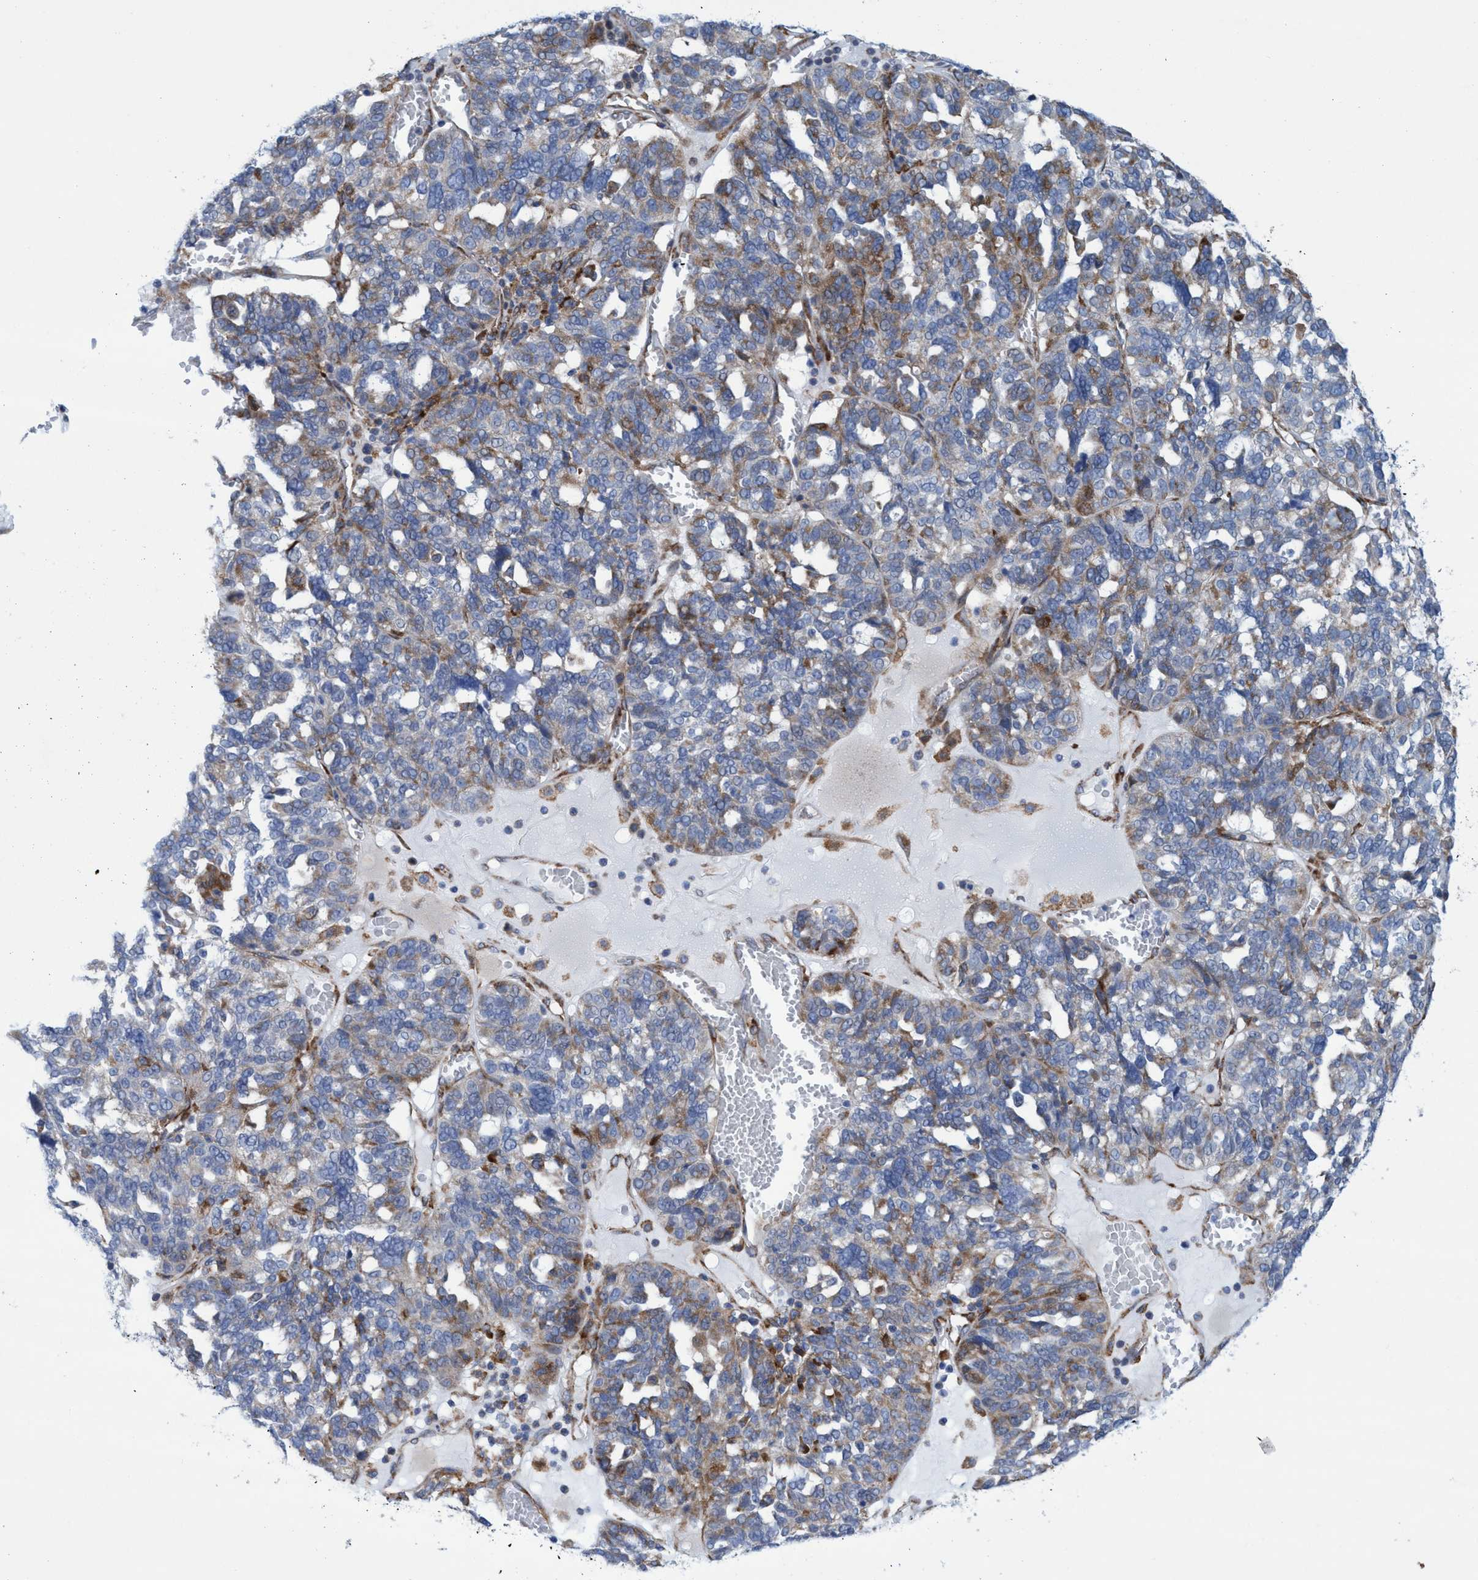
{"staining": {"intensity": "moderate", "quantity": "25%-75%", "location": "cytoplasmic/membranous"}, "tissue": "ovarian cancer", "cell_type": "Tumor cells", "image_type": "cancer", "snomed": [{"axis": "morphology", "description": "Cystadenocarcinoma, serous, NOS"}, {"axis": "topography", "description": "Ovary"}], "caption": "Ovarian cancer tissue demonstrates moderate cytoplasmic/membranous staining in about 25%-75% of tumor cells", "gene": "R3HCC1", "patient": {"sex": "female", "age": 59}}